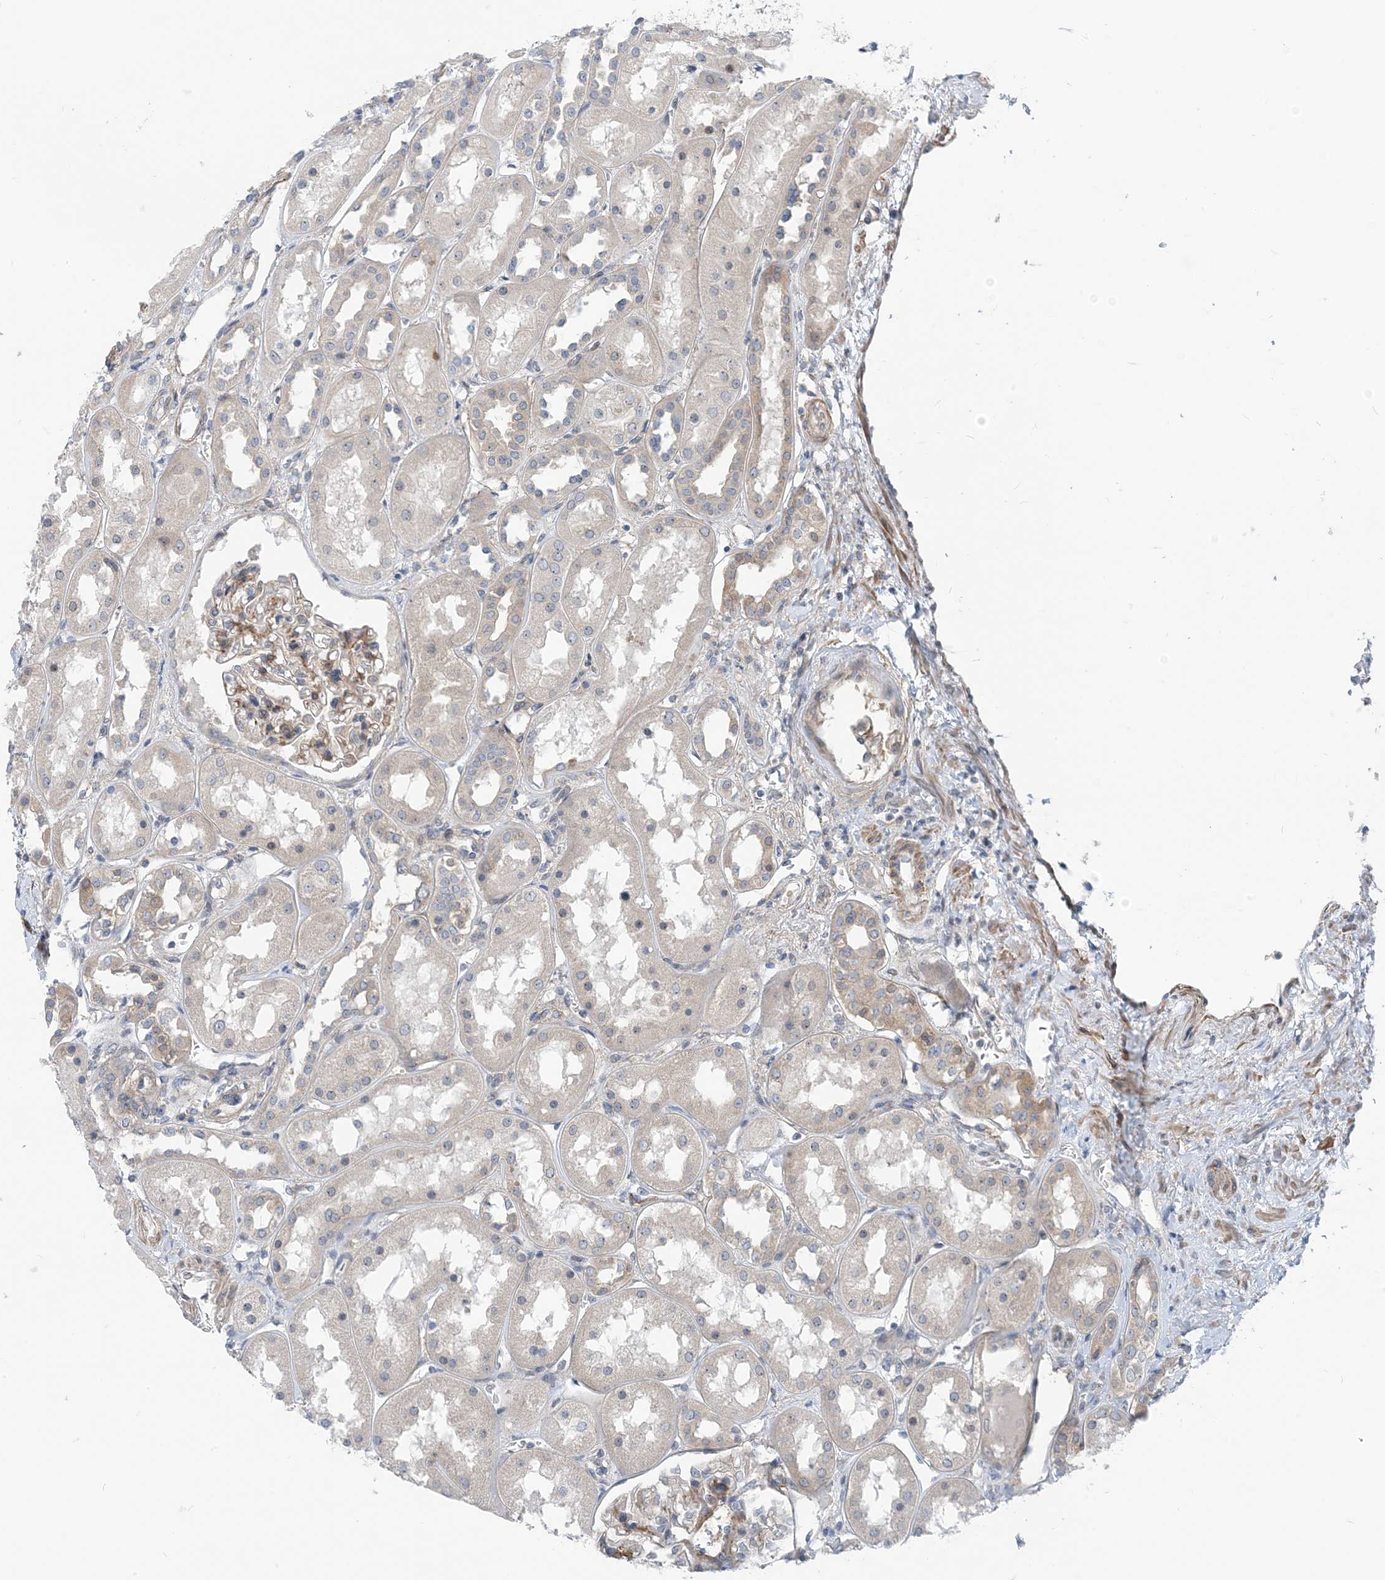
{"staining": {"intensity": "moderate", "quantity": "<25%", "location": "cytoplasmic/membranous"}, "tissue": "kidney", "cell_type": "Cells in glomeruli", "image_type": "normal", "snomed": [{"axis": "morphology", "description": "Normal tissue, NOS"}, {"axis": "topography", "description": "Kidney"}], "caption": "This image demonstrates immunohistochemistry (IHC) staining of benign kidney, with low moderate cytoplasmic/membranous staining in about <25% of cells in glomeruli.", "gene": "PLEKHA3", "patient": {"sex": "male", "age": 70}}